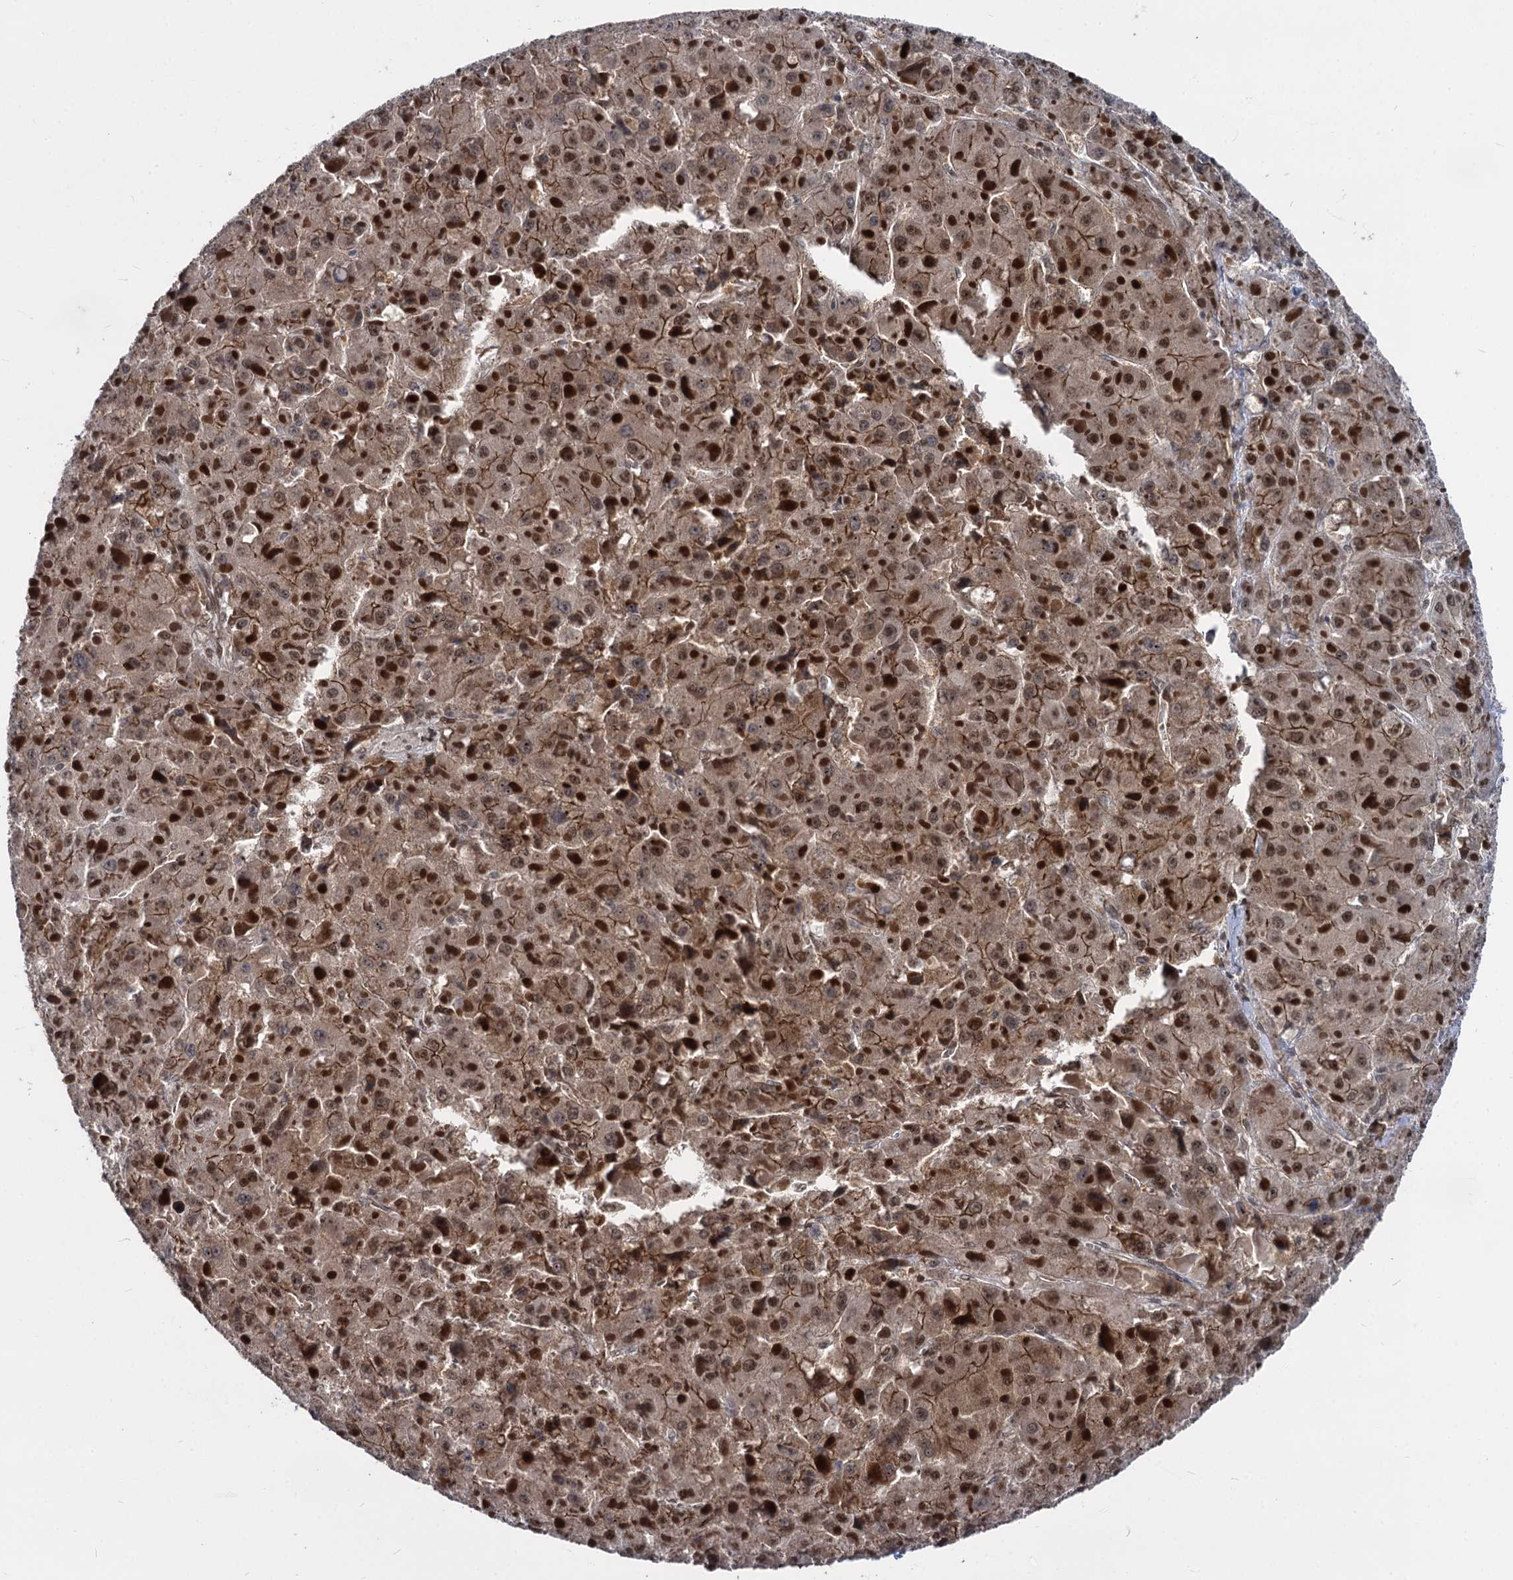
{"staining": {"intensity": "moderate", "quantity": ">75%", "location": "cytoplasmic/membranous,nuclear"}, "tissue": "liver cancer", "cell_type": "Tumor cells", "image_type": "cancer", "snomed": [{"axis": "morphology", "description": "Carcinoma, Hepatocellular, NOS"}, {"axis": "topography", "description": "Liver"}], "caption": "The immunohistochemical stain shows moderate cytoplasmic/membranous and nuclear staining in tumor cells of liver hepatocellular carcinoma tissue. Using DAB (brown) and hematoxylin (blue) stains, captured at high magnification using brightfield microscopy.", "gene": "GALNT11", "patient": {"sex": "female", "age": 73}}